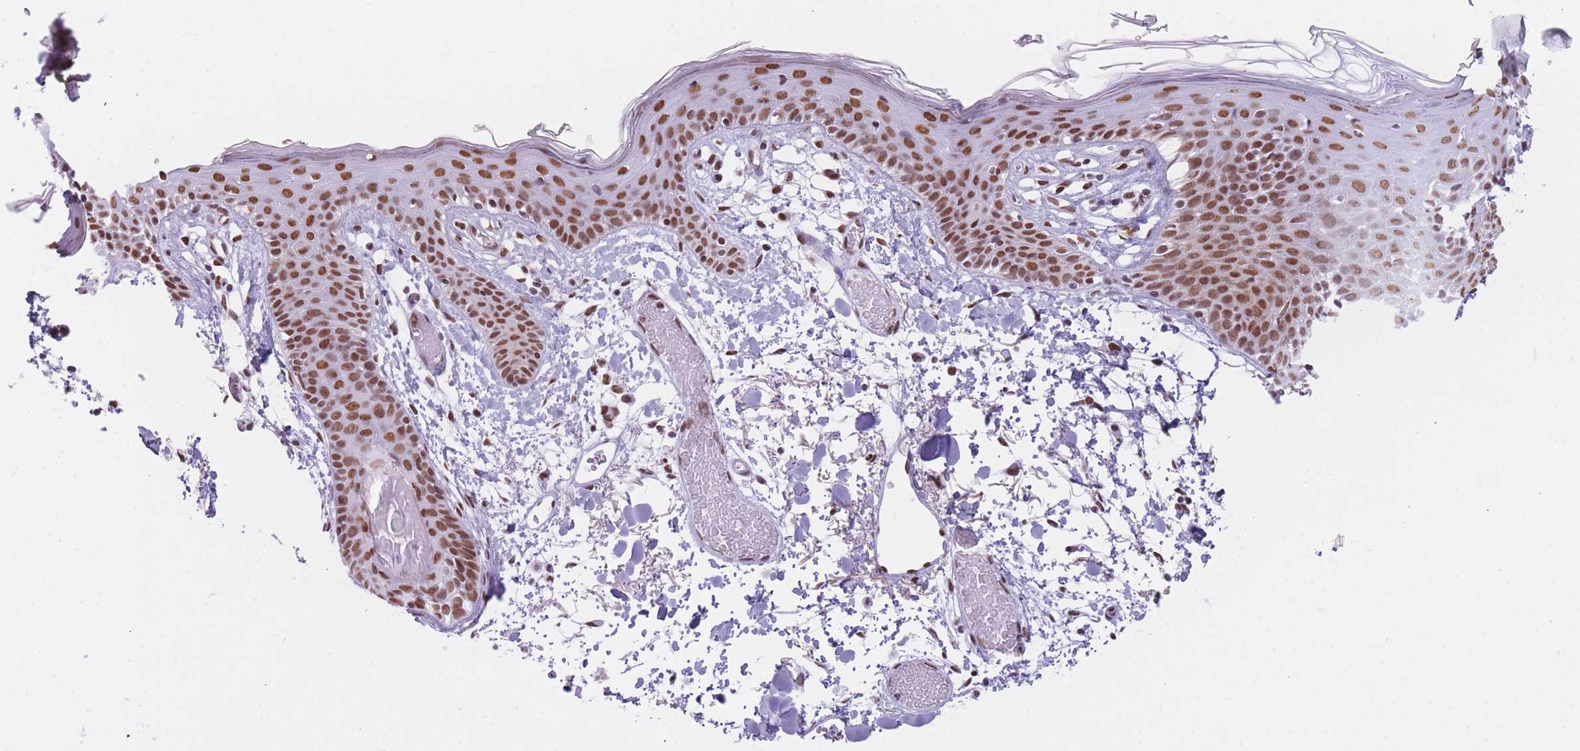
{"staining": {"intensity": "moderate", "quantity": ">75%", "location": "nuclear"}, "tissue": "skin", "cell_type": "Fibroblasts", "image_type": "normal", "snomed": [{"axis": "morphology", "description": "Normal tissue, NOS"}, {"axis": "topography", "description": "Skin"}], "caption": "An immunohistochemistry (IHC) photomicrograph of unremarkable tissue is shown. Protein staining in brown highlights moderate nuclear positivity in skin within fibroblasts.", "gene": "HNRNPUL1", "patient": {"sex": "male", "age": 79}}